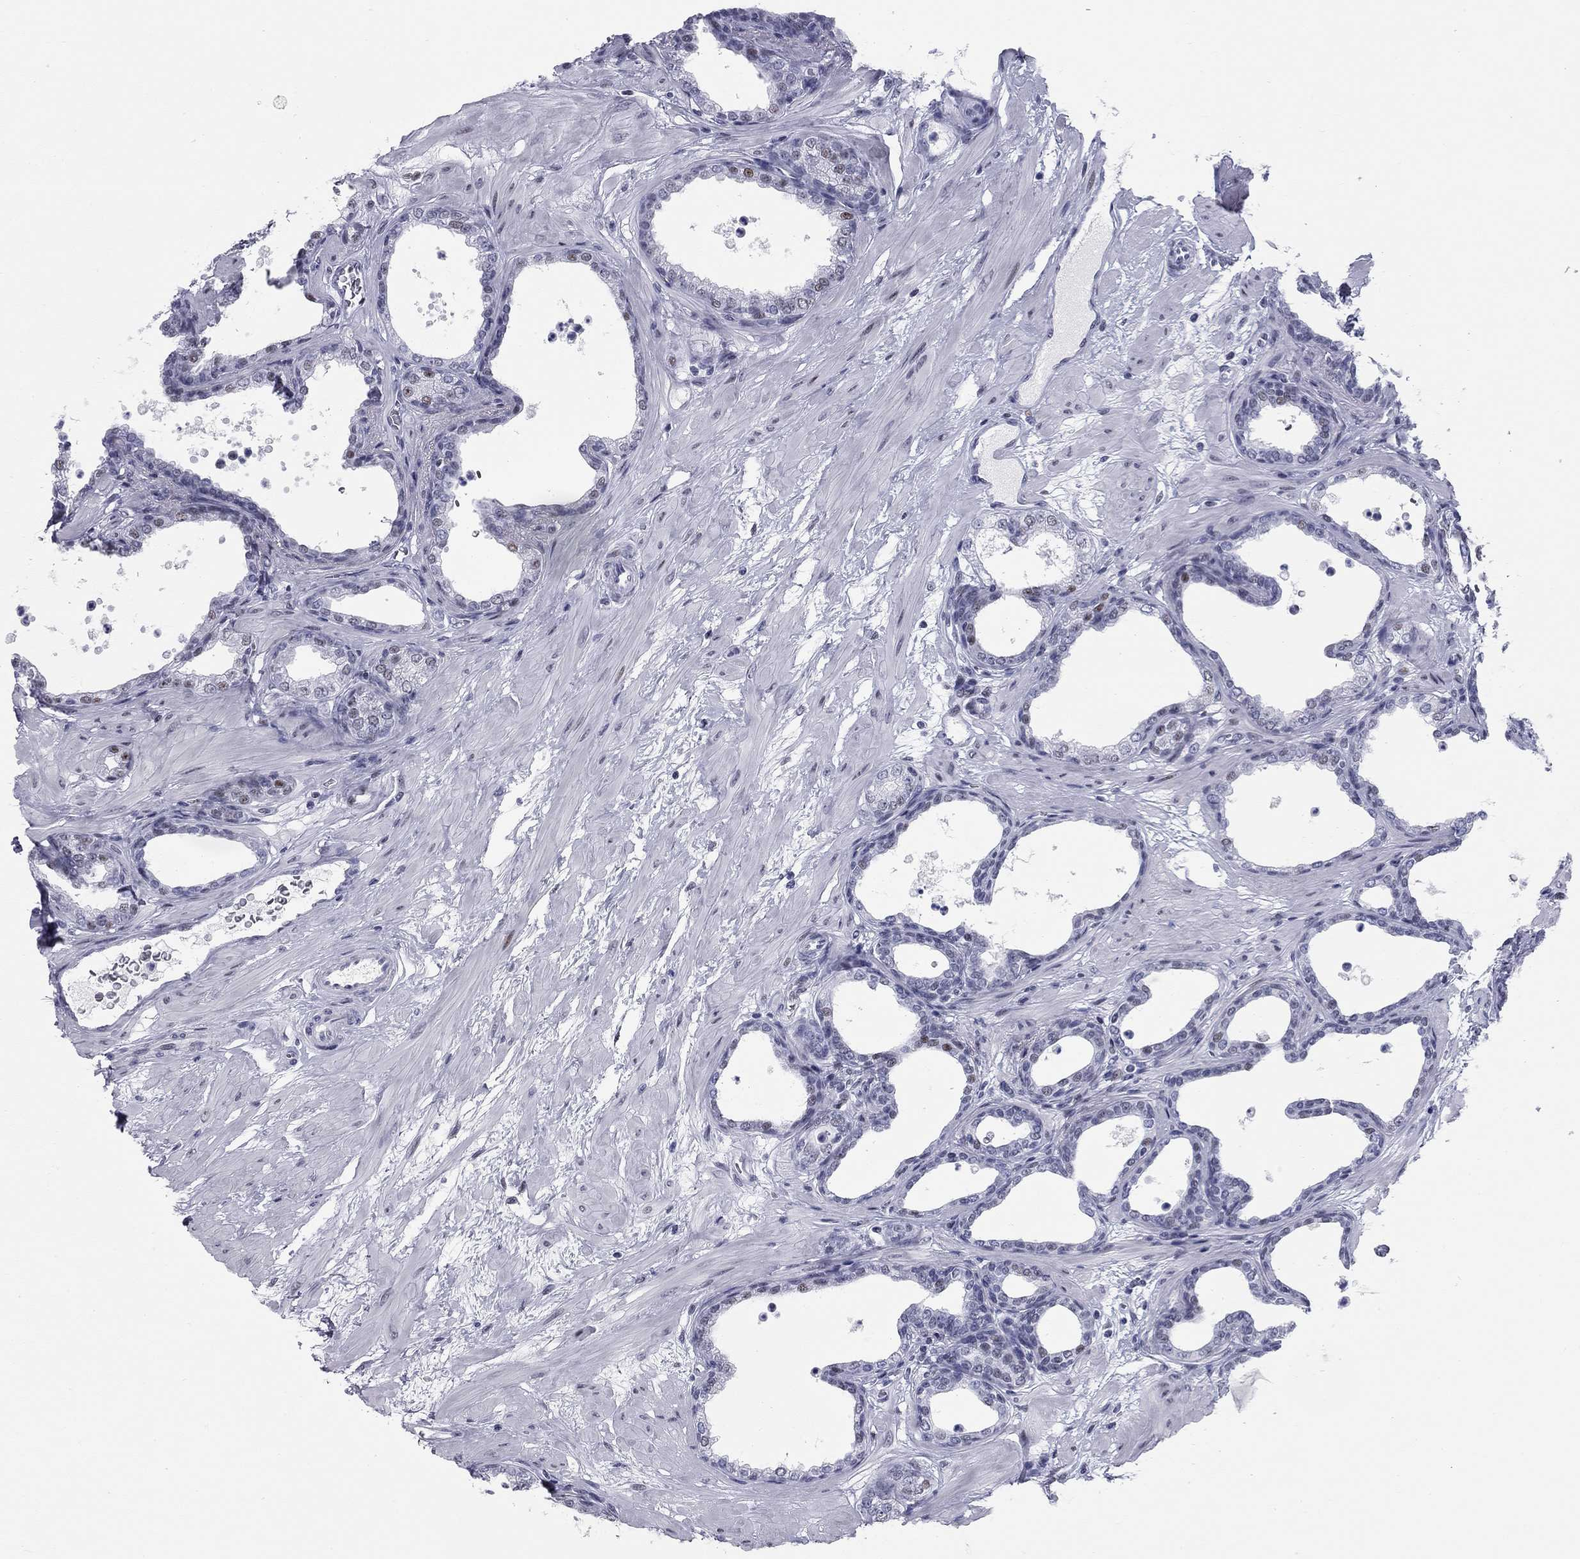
{"staining": {"intensity": "moderate", "quantity": "<25%", "location": "nuclear"}, "tissue": "prostate", "cell_type": "Glandular cells", "image_type": "normal", "snomed": [{"axis": "morphology", "description": "Normal tissue, NOS"}, {"axis": "topography", "description": "Prostate"}], "caption": "Prostate stained with IHC reveals moderate nuclear staining in approximately <25% of glandular cells.", "gene": "ASF1B", "patient": {"sex": "male", "age": 37}}